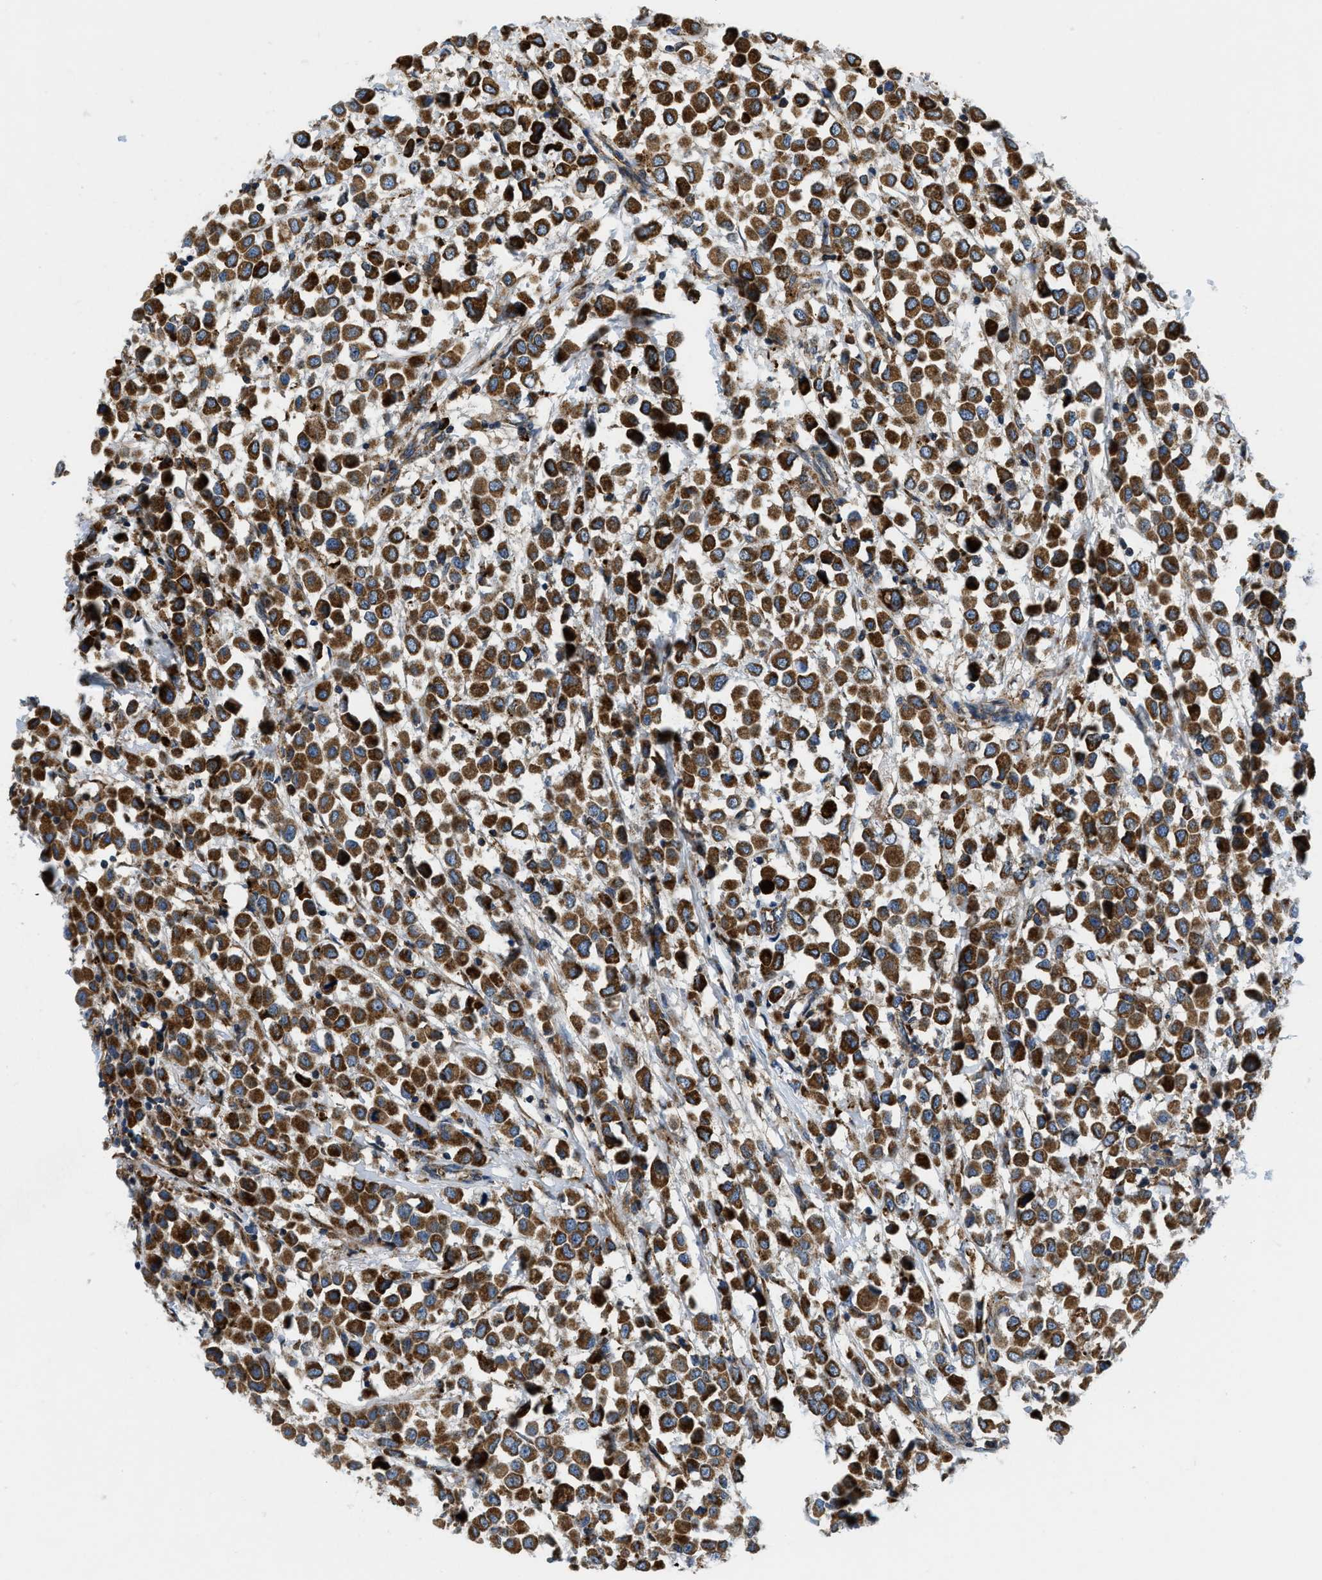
{"staining": {"intensity": "strong", "quantity": ">75%", "location": "cytoplasmic/membranous"}, "tissue": "breast cancer", "cell_type": "Tumor cells", "image_type": "cancer", "snomed": [{"axis": "morphology", "description": "Duct carcinoma"}, {"axis": "topography", "description": "Breast"}], "caption": "Immunohistochemistry (DAB) staining of human breast infiltrating ductal carcinoma shows strong cytoplasmic/membranous protein expression in approximately >75% of tumor cells.", "gene": "CSPG4", "patient": {"sex": "female", "age": 61}}